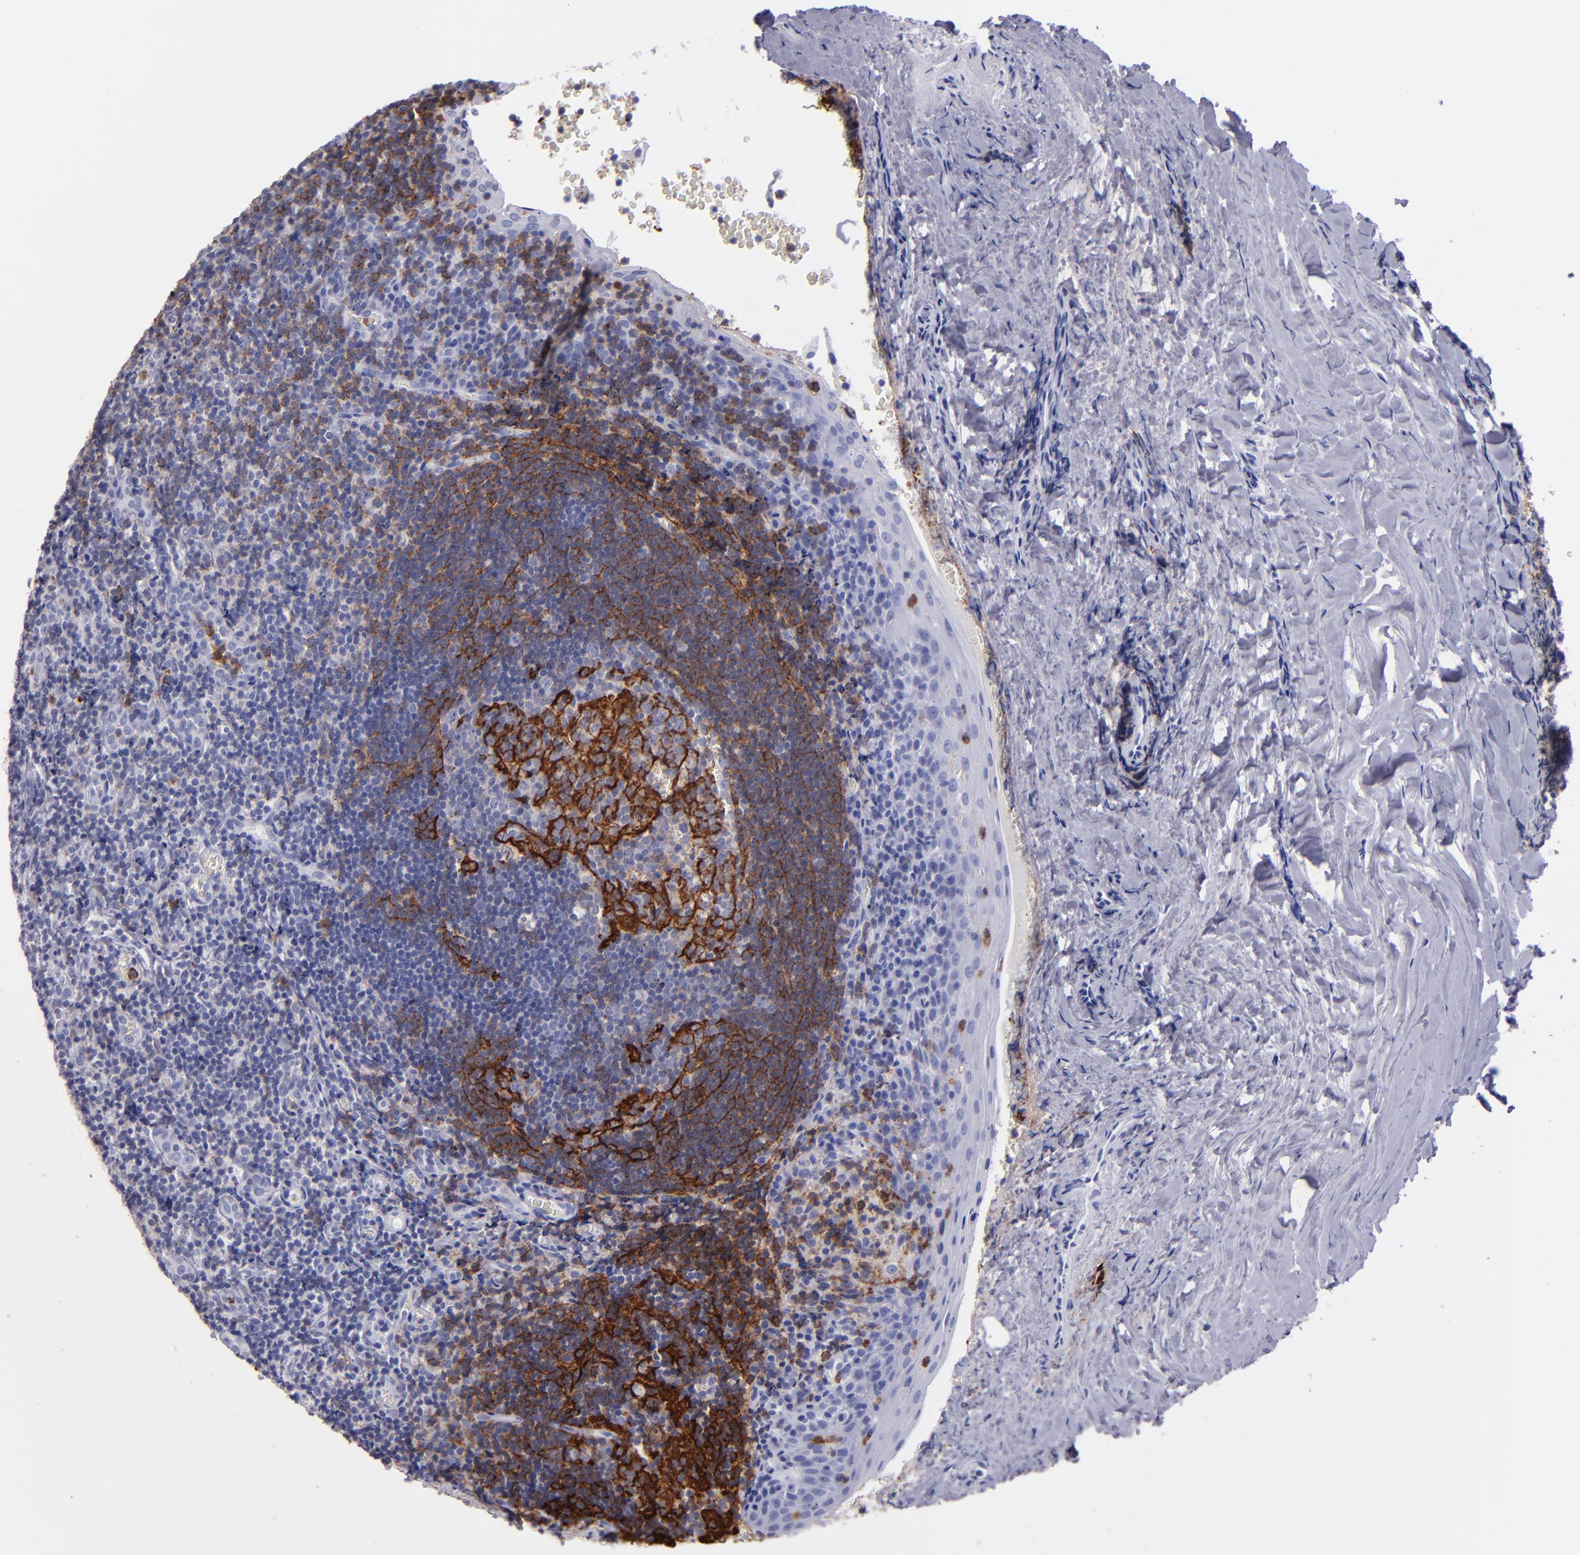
{"staining": {"intensity": "strong", "quantity": "<25%", "location": "cytoplasmic/membranous"}, "tissue": "tonsil", "cell_type": "Germinal center cells", "image_type": "normal", "snomed": [{"axis": "morphology", "description": "Normal tissue, NOS"}, {"axis": "topography", "description": "Tonsil"}], "caption": "The histopathology image exhibits a brown stain indicating the presence of a protein in the cytoplasmic/membranous of germinal center cells in tonsil.", "gene": "CR1", "patient": {"sex": "male", "age": 20}}